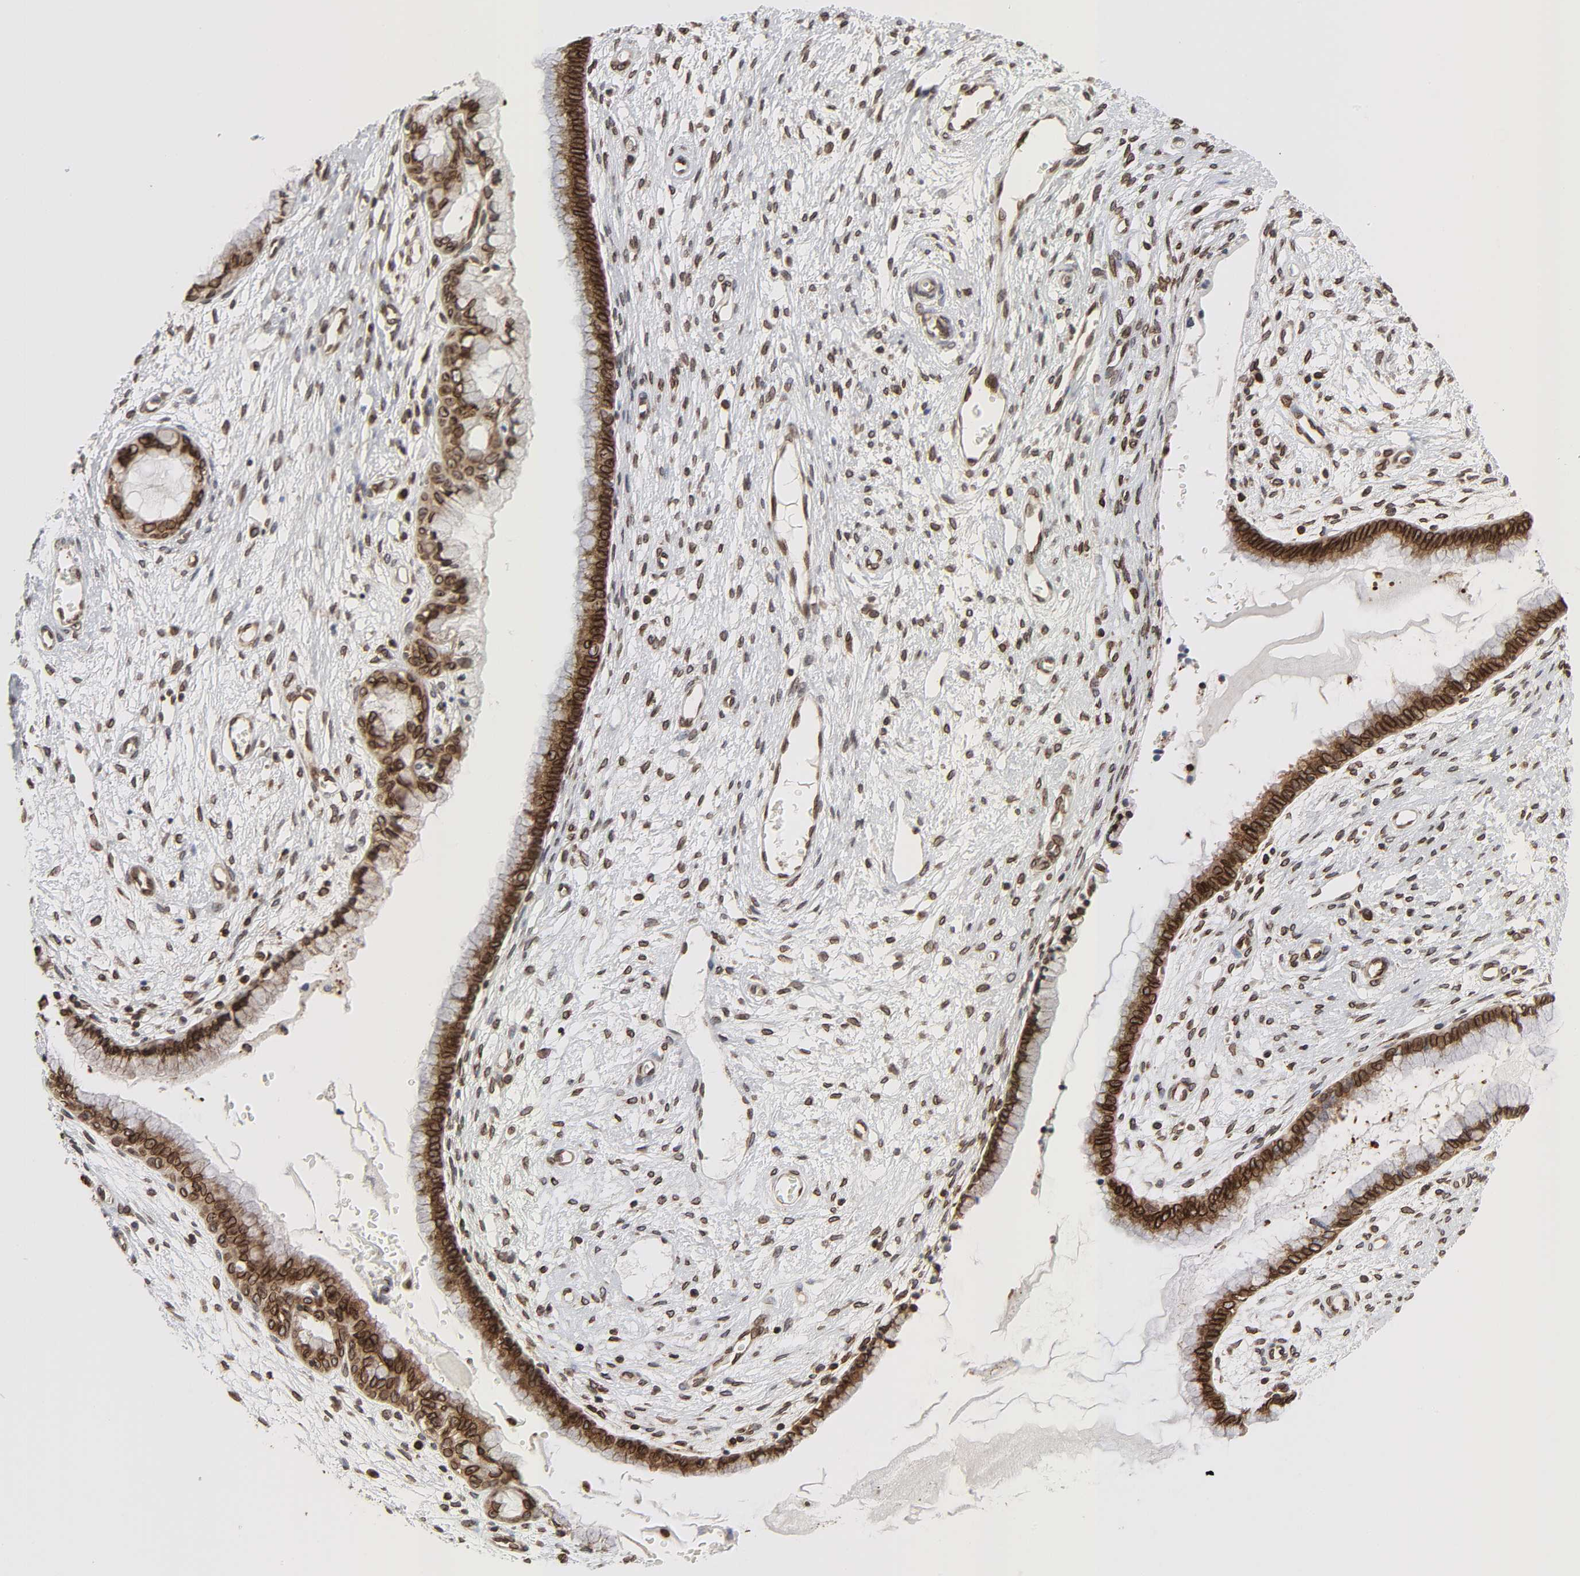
{"staining": {"intensity": "strong", "quantity": ">75%", "location": "cytoplasmic/membranous,nuclear"}, "tissue": "cervix", "cell_type": "Glandular cells", "image_type": "normal", "snomed": [{"axis": "morphology", "description": "Normal tissue, NOS"}, {"axis": "topography", "description": "Cervix"}], "caption": "Brown immunohistochemical staining in normal cervix displays strong cytoplasmic/membranous,nuclear expression in about >75% of glandular cells.", "gene": "RANGAP1", "patient": {"sex": "female", "age": 55}}